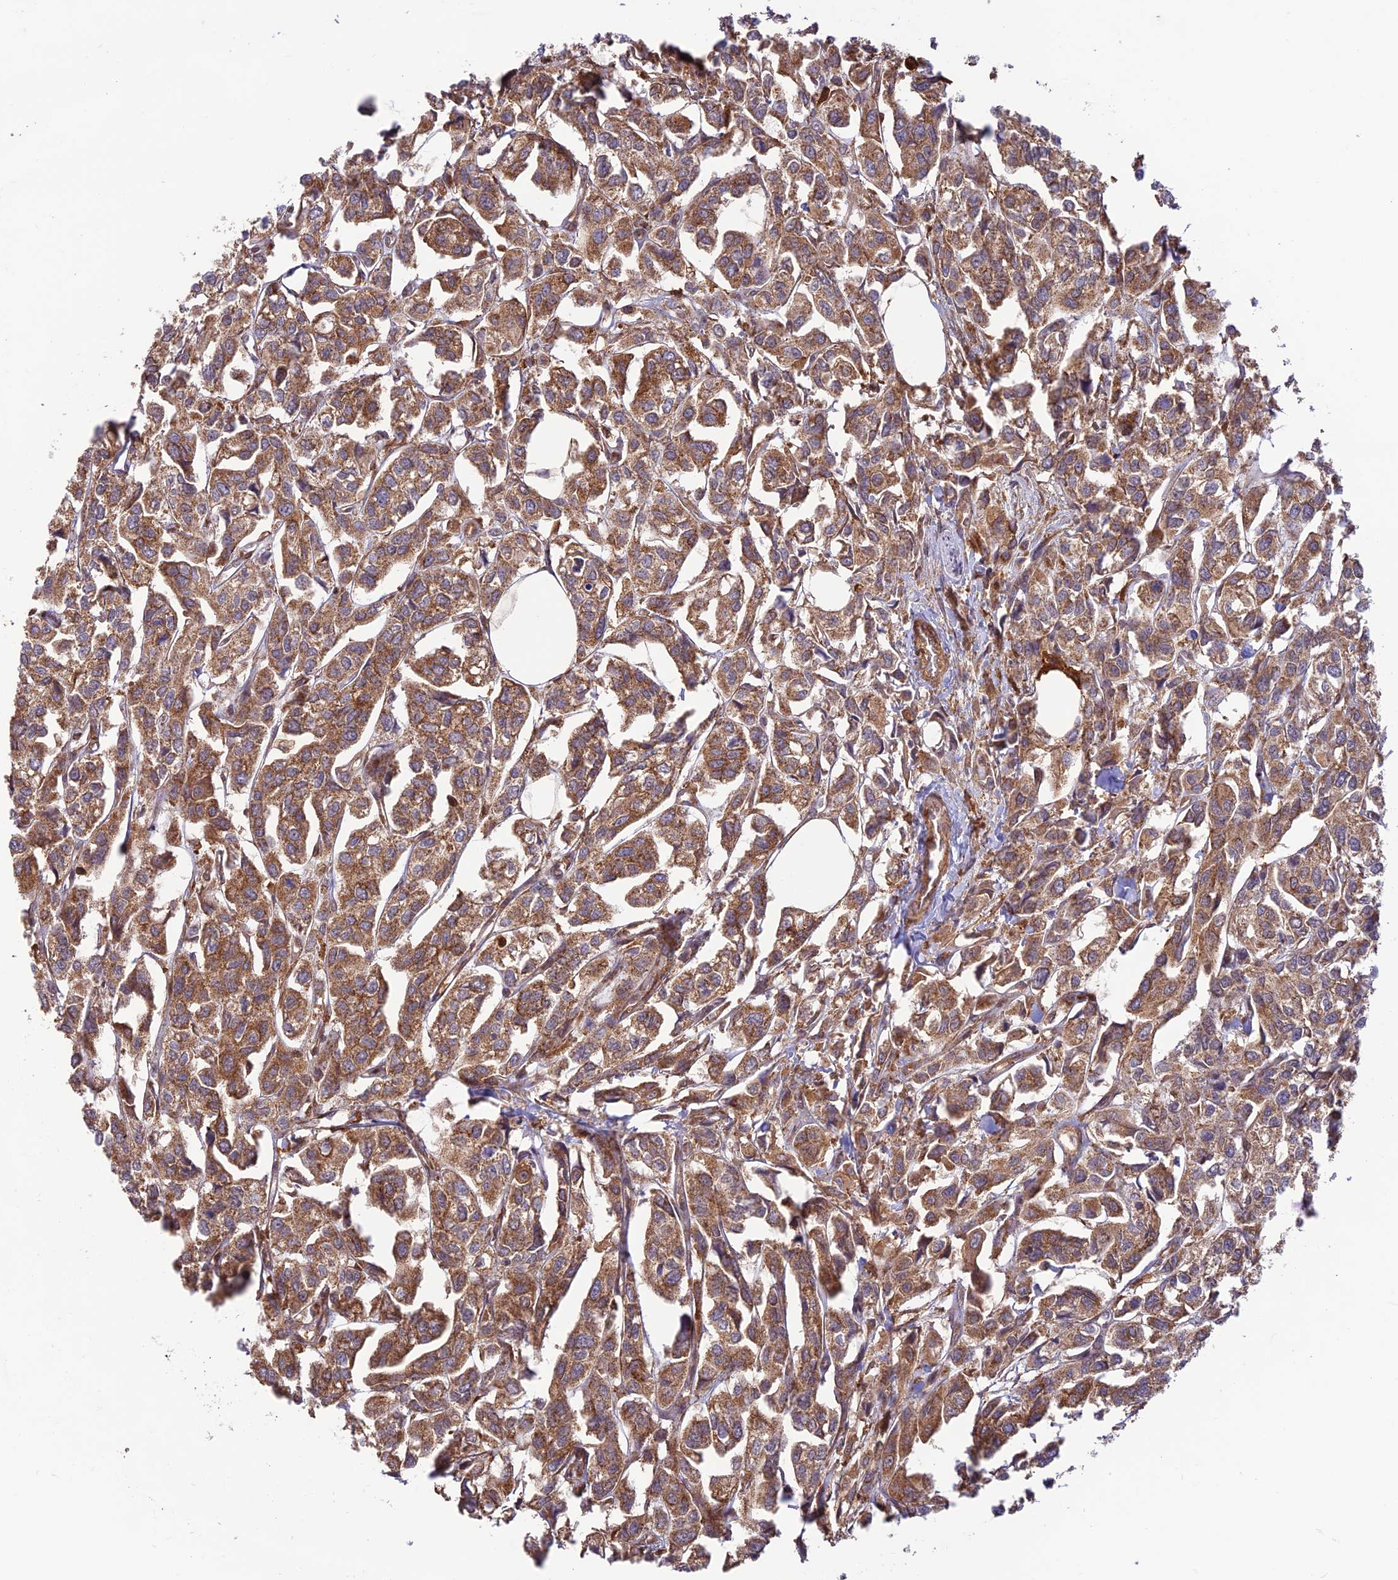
{"staining": {"intensity": "moderate", "quantity": ">75%", "location": "cytoplasmic/membranous"}, "tissue": "urothelial cancer", "cell_type": "Tumor cells", "image_type": "cancer", "snomed": [{"axis": "morphology", "description": "Urothelial carcinoma, High grade"}, {"axis": "topography", "description": "Urinary bladder"}], "caption": "Immunohistochemical staining of high-grade urothelial carcinoma exhibits medium levels of moderate cytoplasmic/membranous expression in about >75% of tumor cells. (Brightfield microscopy of DAB IHC at high magnification).", "gene": "FAM186B", "patient": {"sex": "male", "age": 67}}